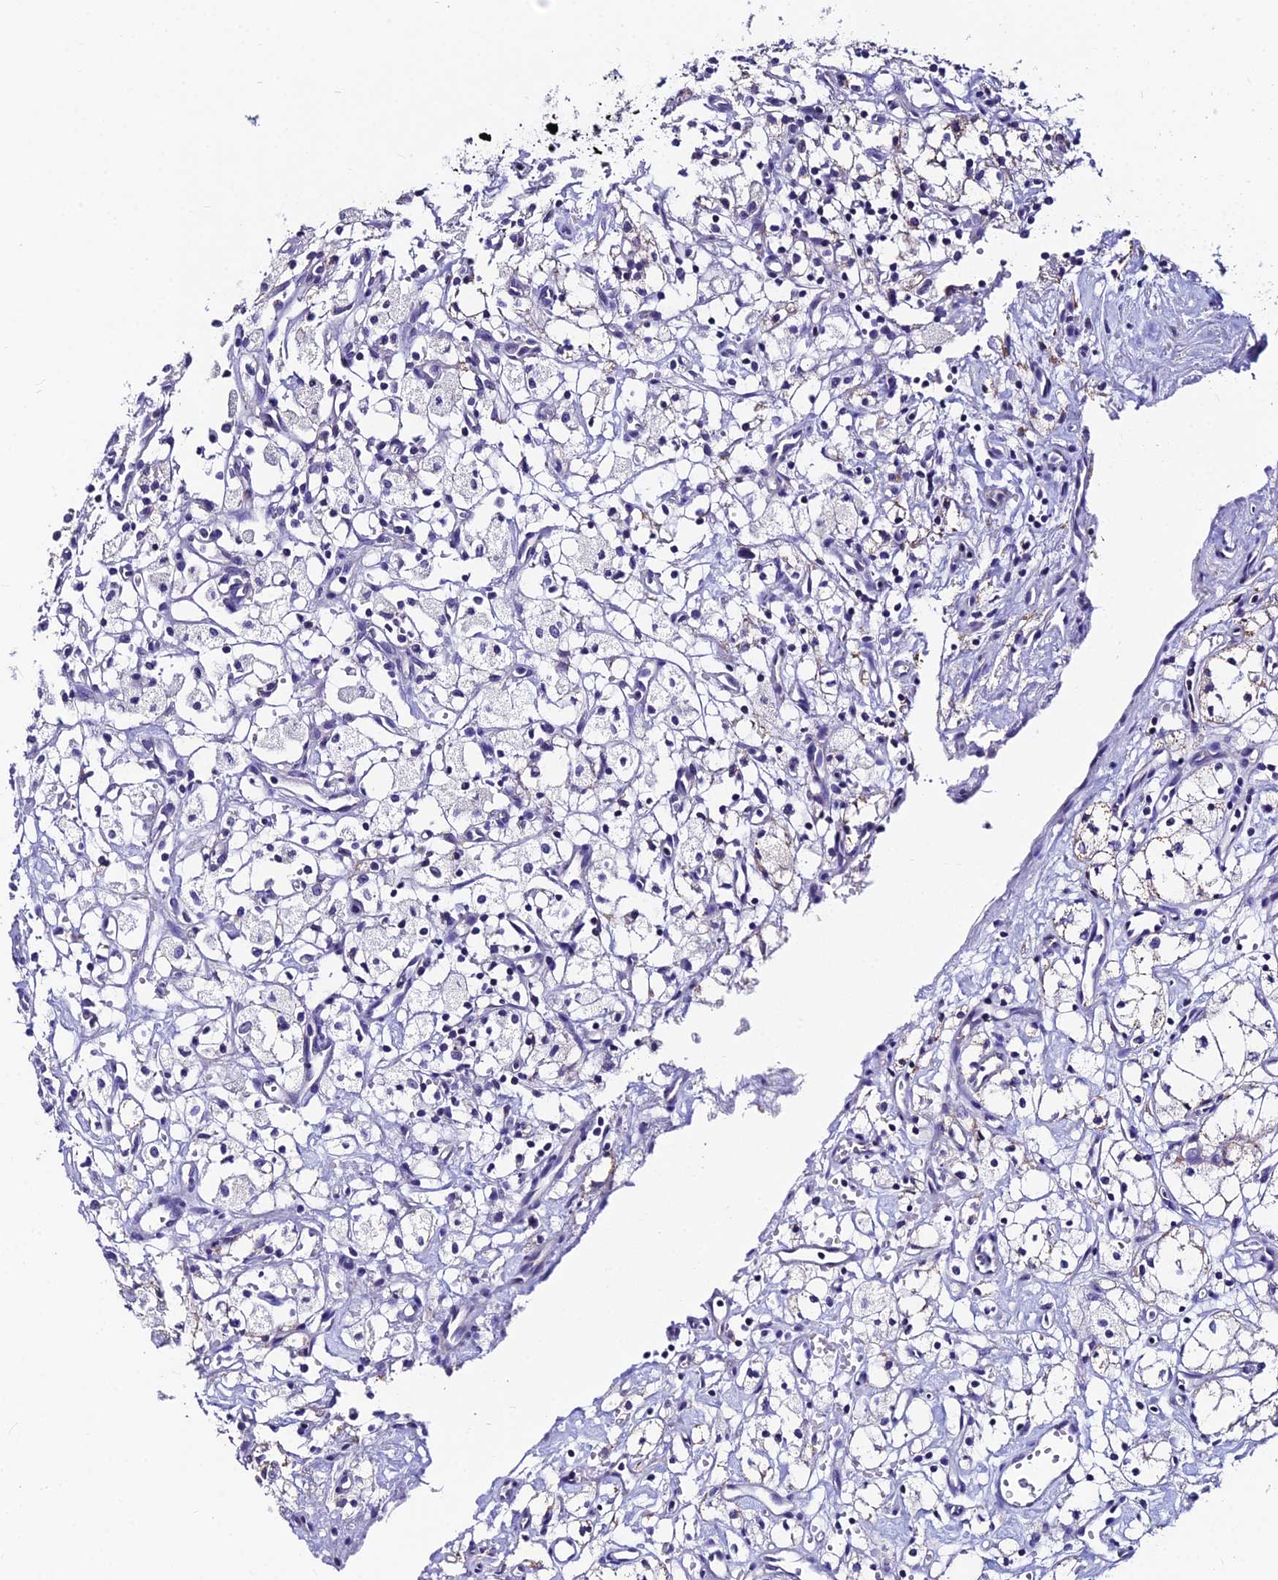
{"staining": {"intensity": "weak", "quantity": "<25%", "location": "cytoplasmic/membranous"}, "tissue": "renal cancer", "cell_type": "Tumor cells", "image_type": "cancer", "snomed": [{"axis": "morphology", "description": "Adenocarcinoma, NOS"}, {"axis": "topography", "description": "Kidney"}], "caption": "The IHC photomicrograph has no significant staining in tumor cells of renal adenocarcinoma tissue. (IHC, brightfield microscopy, high magnification).", "gene": "LGALS7", "patient": {"sex": "male", "age": 59}}